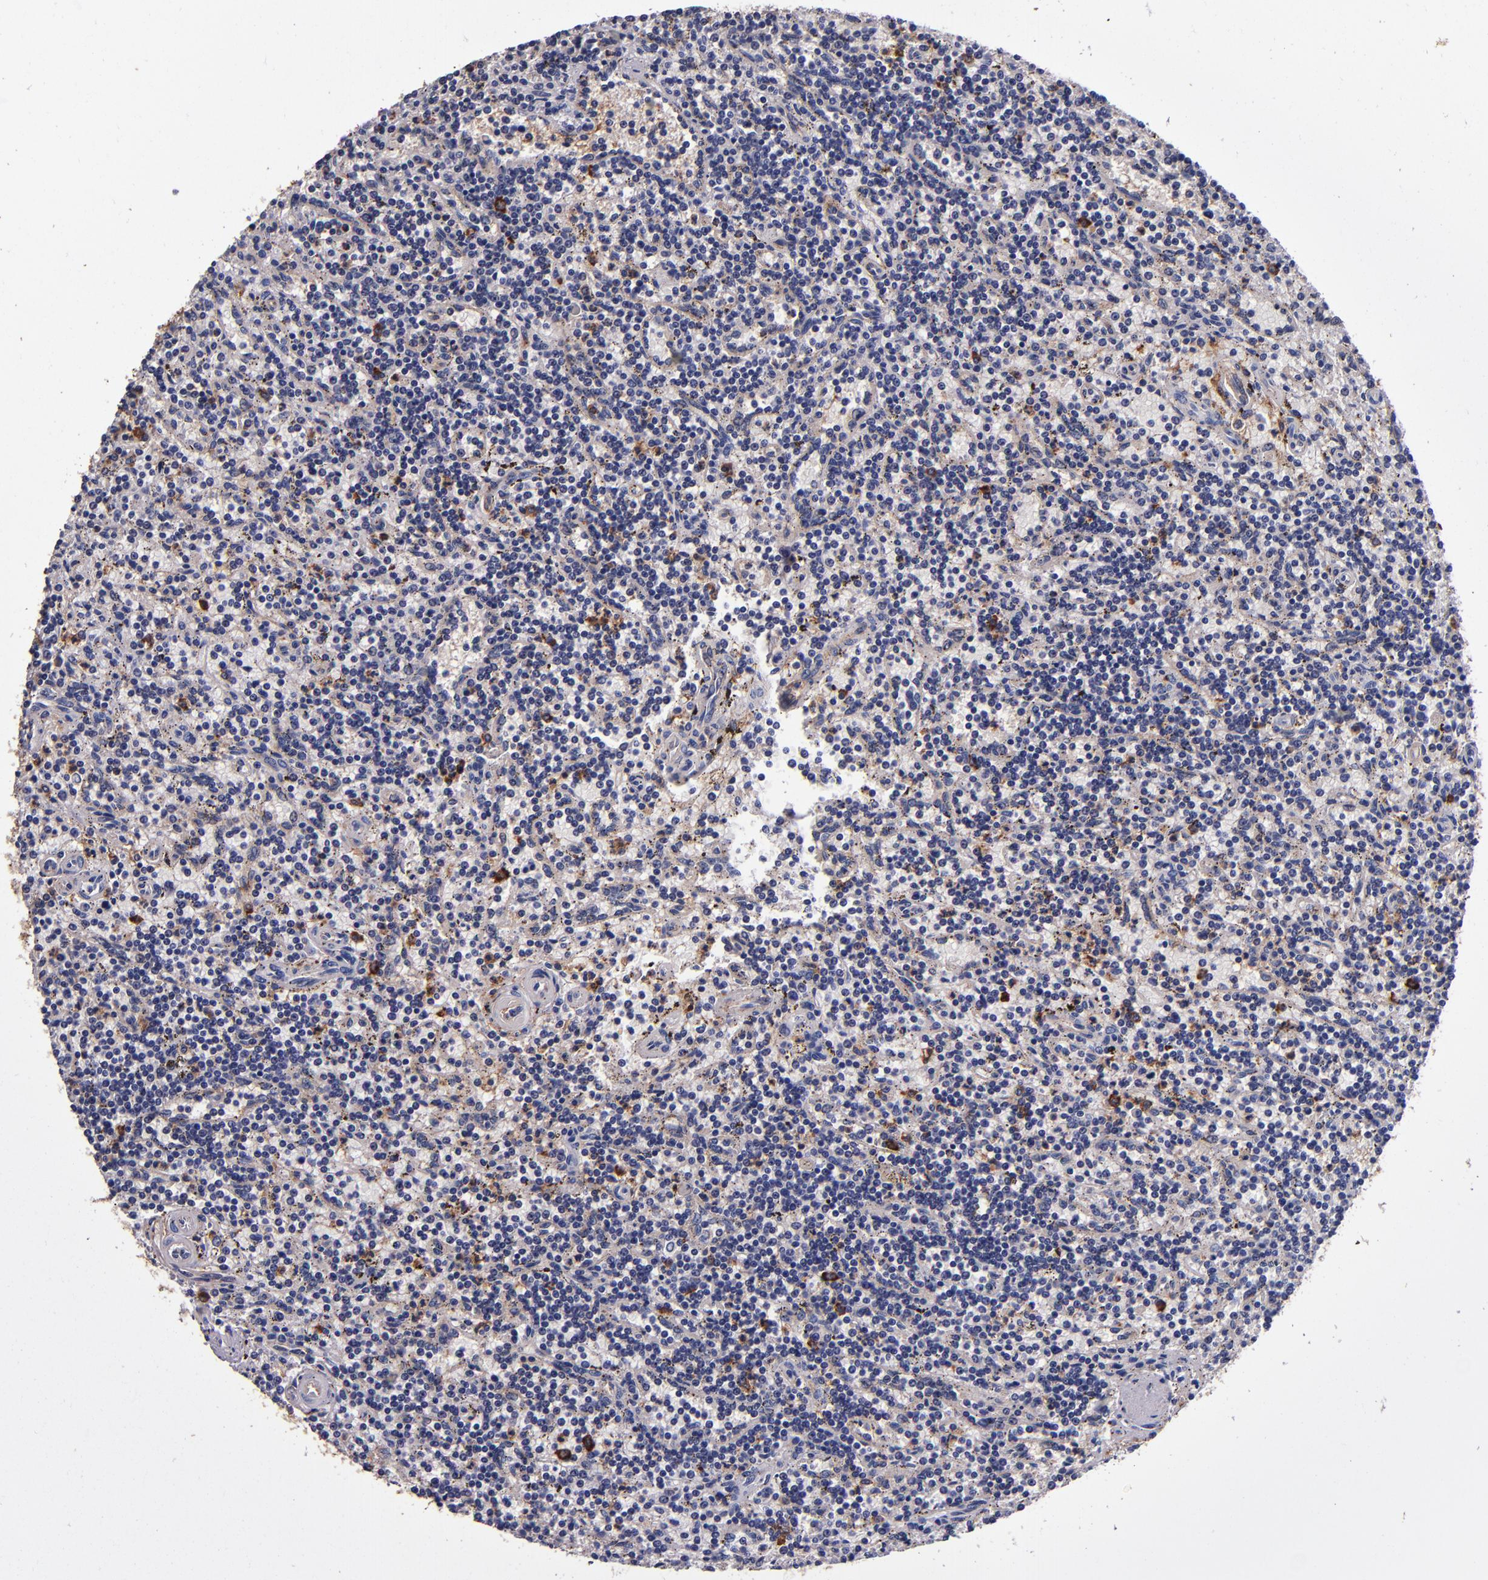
{"staining": {"intensity": "strong", "quantity": "<25%", "location": "cytoplasmic/membranous"}, "tissue": "lymphoma", "cell_type": "Tumor cells", "image_type": "cancer", "snomed": [{"axis": "morphology", "description": "Malignant lymphoma, non-Hodgkin's type, Low grade"}, {"axis": "topography", "description": "Spleen"}], "caption": "Immunohistochemical staining of human lymphoma demonstrates strong cytoplasmic/membranous protein positivity in approximately <25% of tumor cells.", "gene": "SIRPA", "patient": {"sex": "male", "age": 73}}